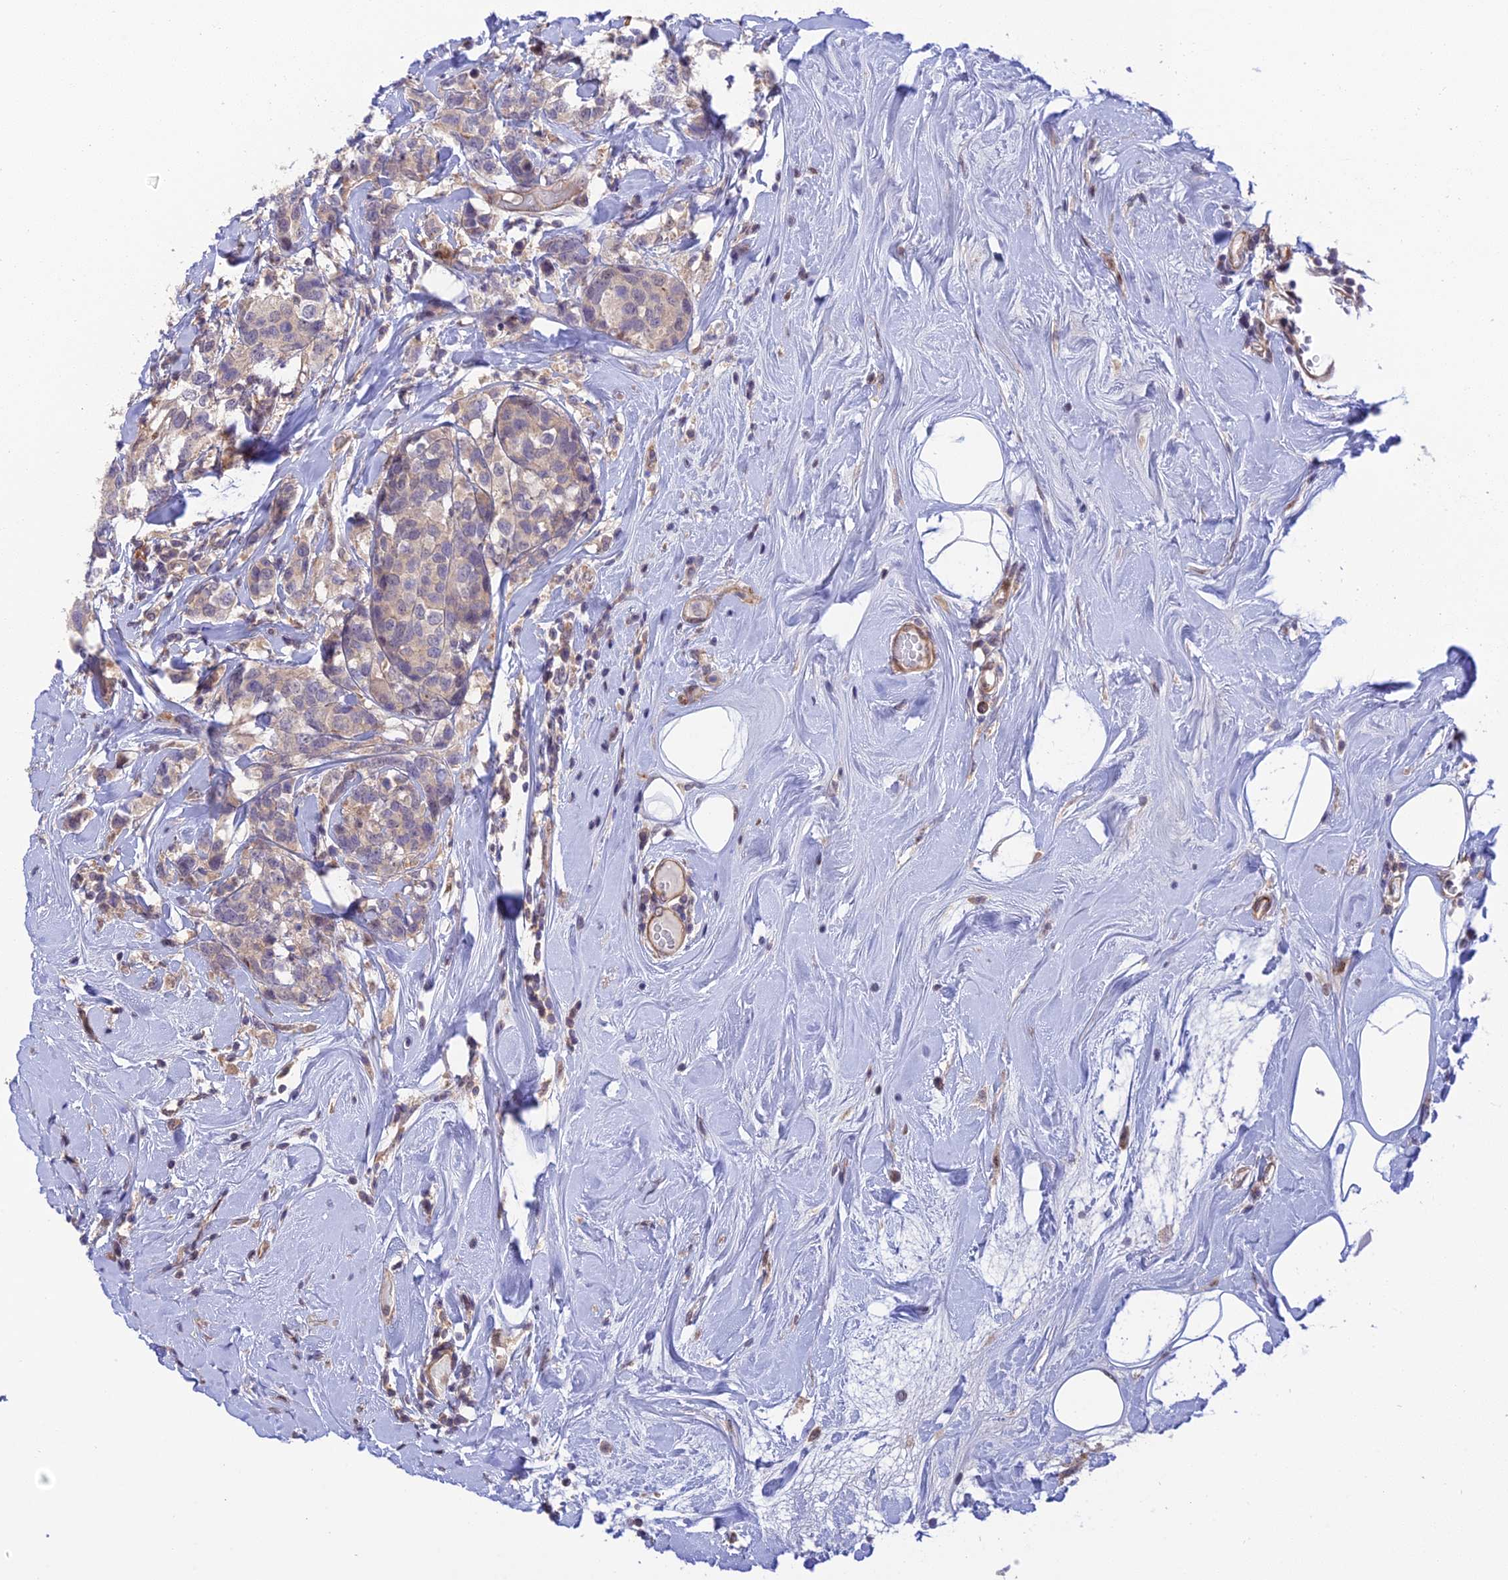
{"staining": {"intensity": "negative", "quantity": "none", "location": "none"}, "tissue": "breast cancer", "cell_type": "Tumor cells", "image_type": "cancer", "snomed": [{"axis": "morphology", "description": "Lobular carcinoma"}, {"axis": "topography", "description": "Breast"}], "caption": "The photomicrograph reveals no significant staining in tumor cells of breast cancer.", "gene": "ZNF584", "patient": {"sex": "female", "age": 59}}